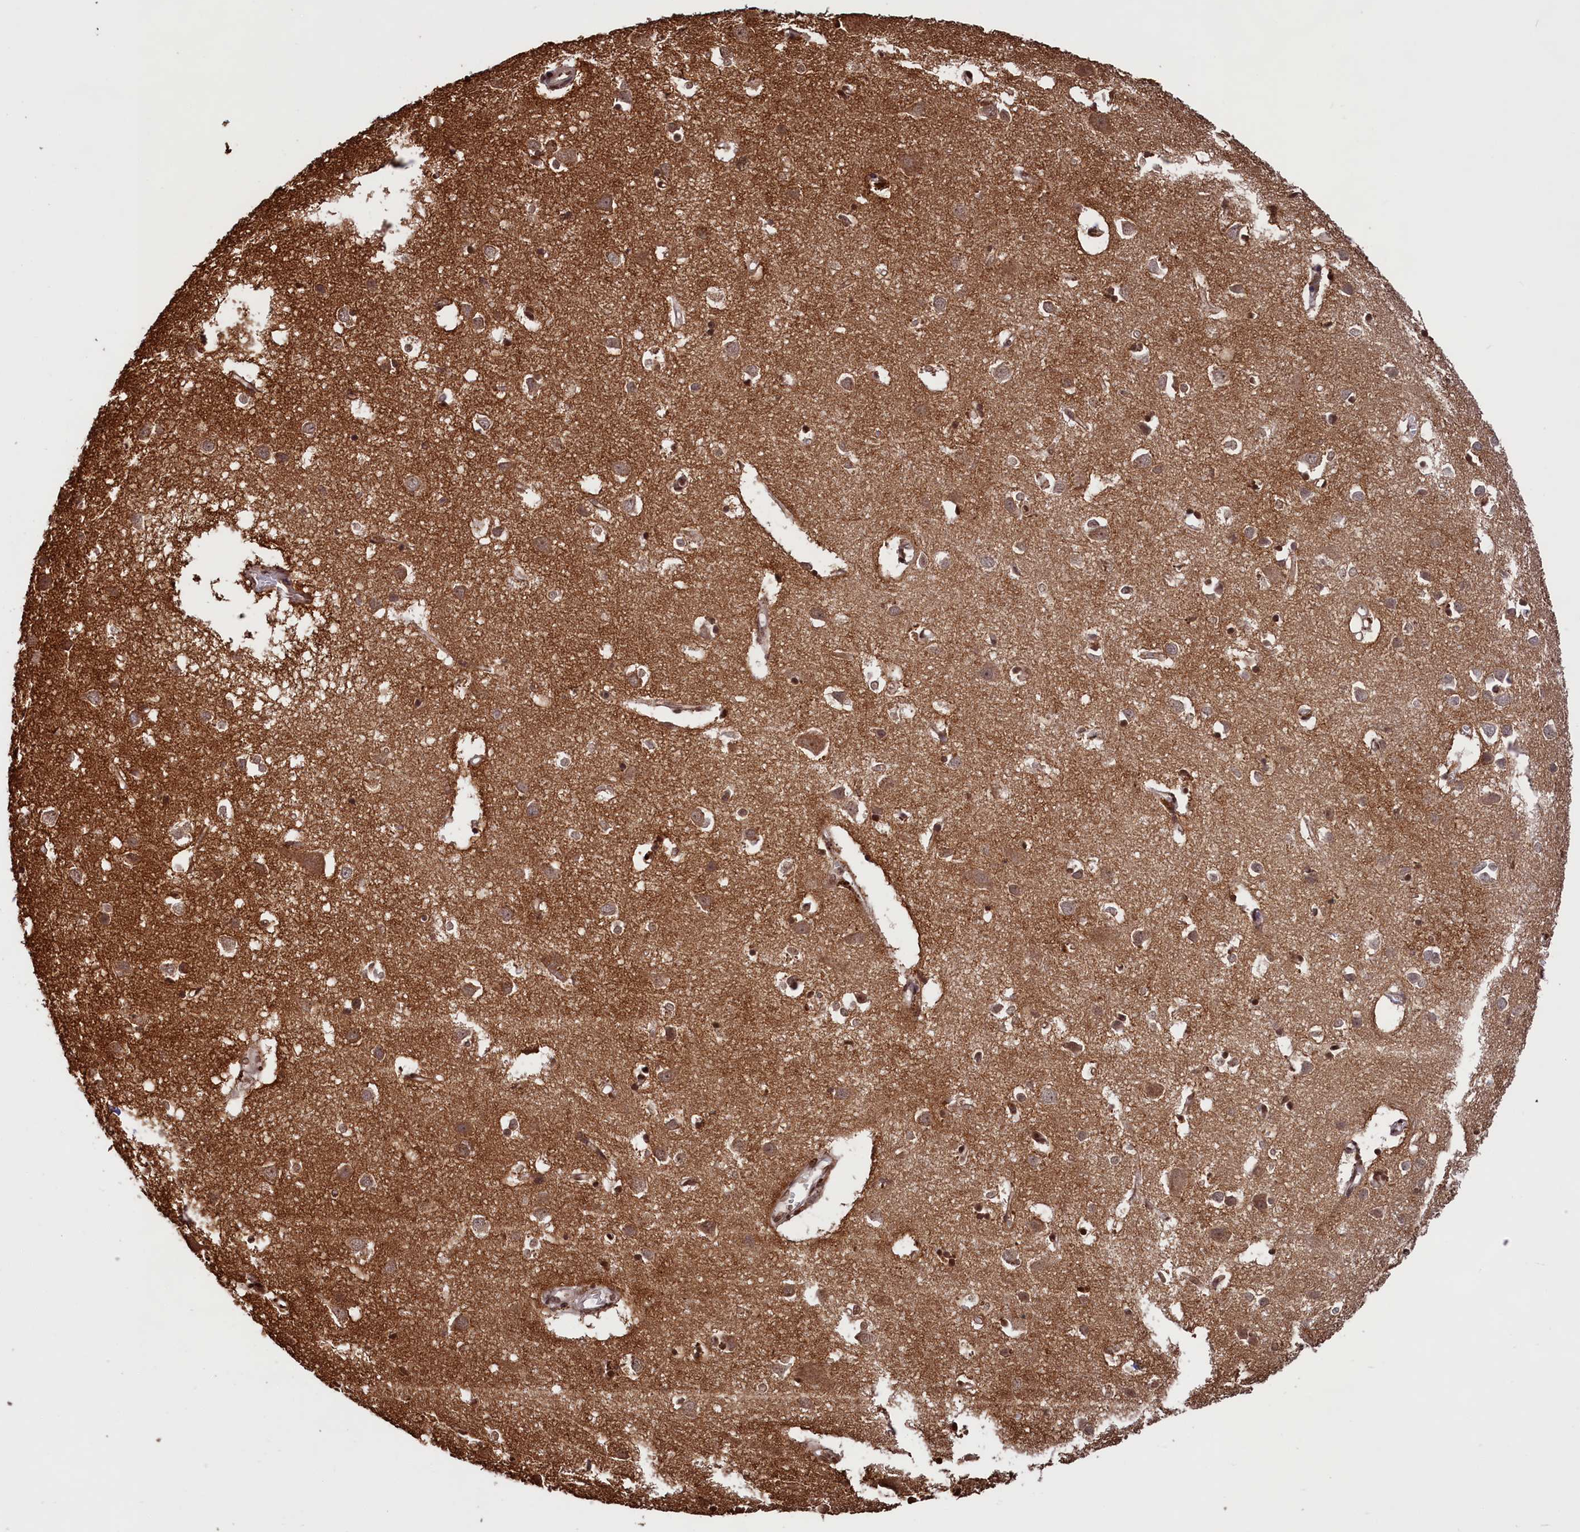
{"staining": {"intensity": "negative", "quantity": "none", "location": "none"}, "tissue": "cerebral cortex", "cell_type": "Endothelial cells", "image_type": "normal", "snomed": [{"axis": "morphology", "description": "Normal tissue, NOS"}, {"axis": "topography", "description": "Cerebral cortex"}], "caption": "This is an immunohistochemistry histopathology image of normal cerebral cortex. There is no expression in endothelial cells.", "gene": "DENND1B", "patient": {"sex": "female", "age": 64}}